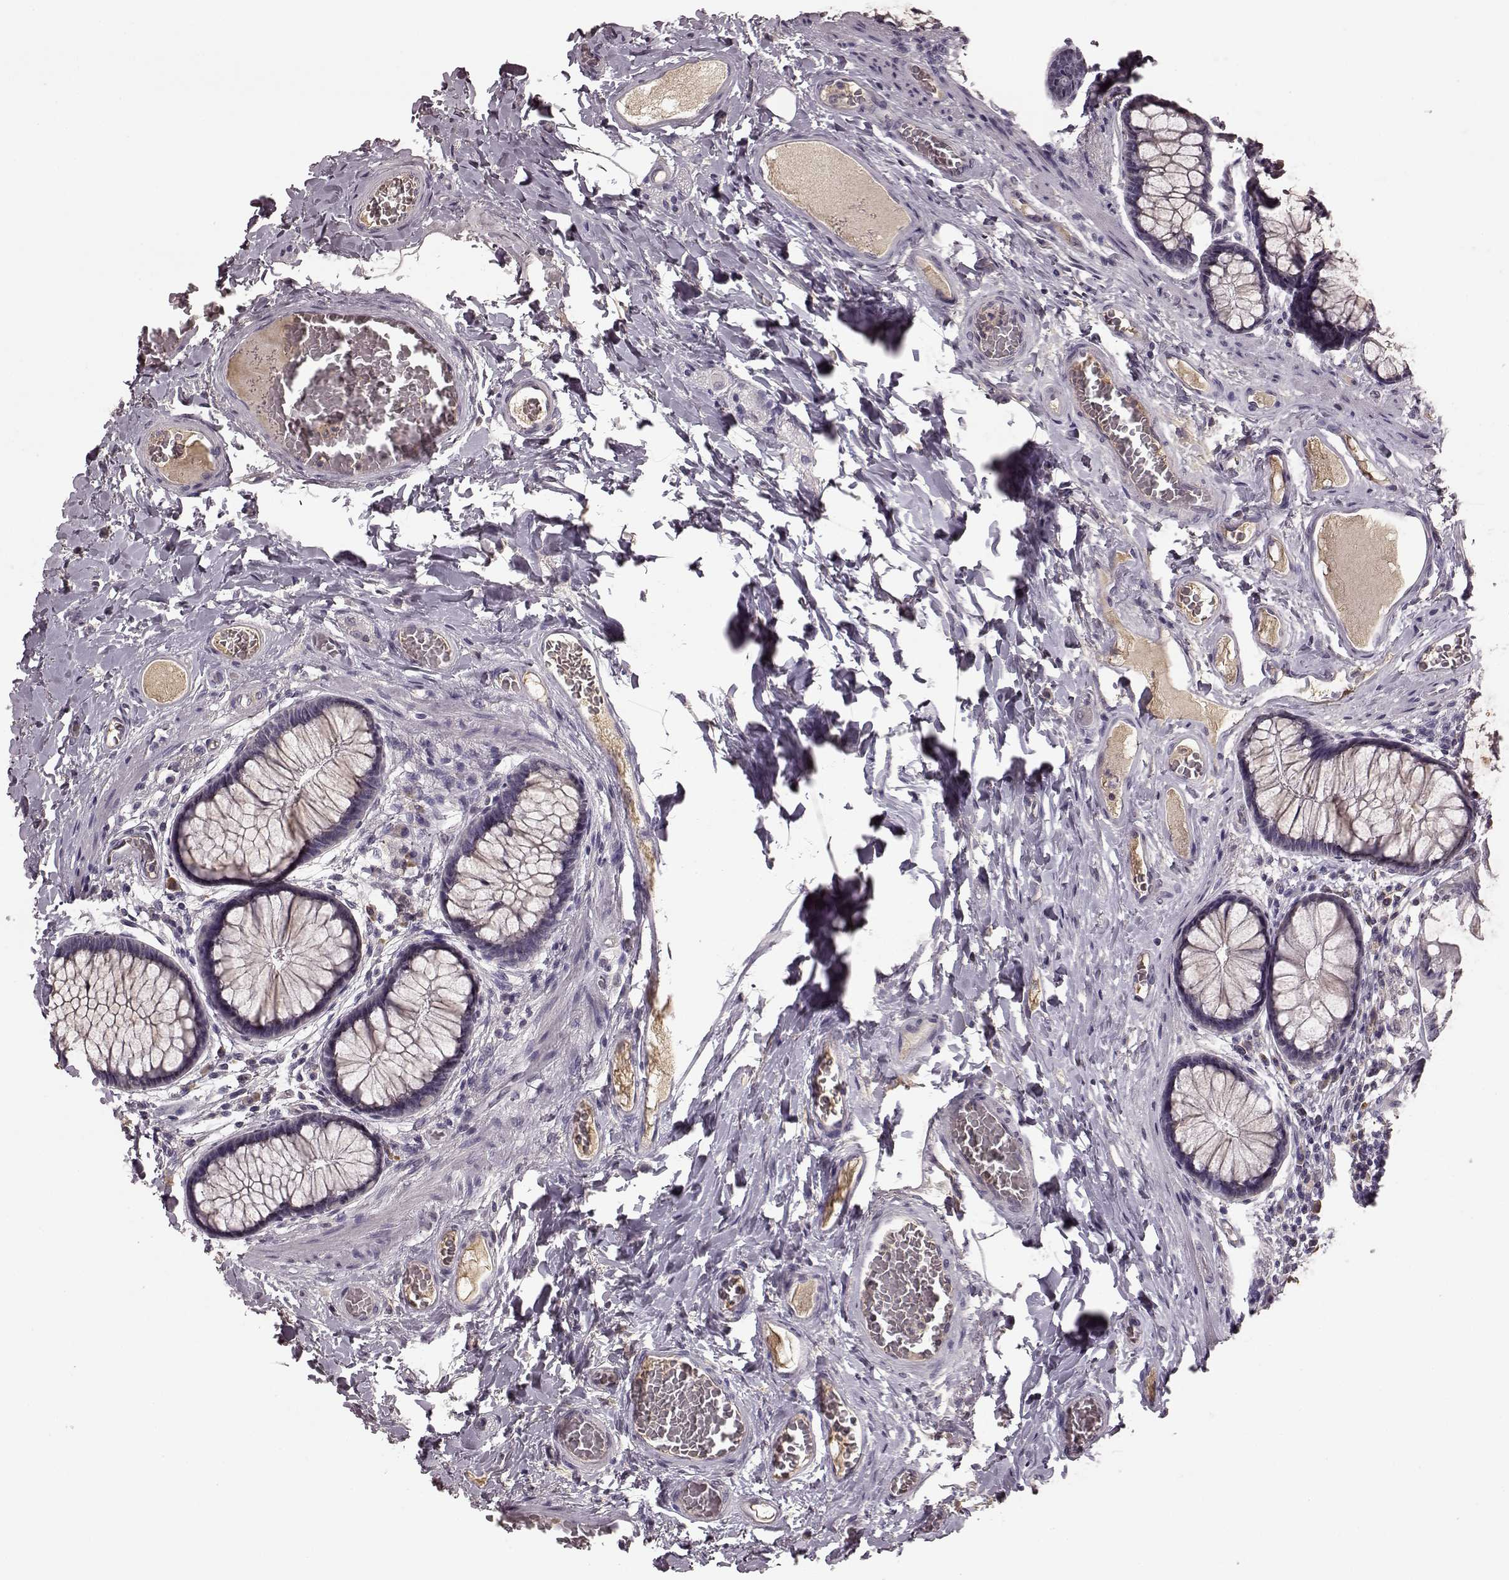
{"staining": {"intensity": "negative", "quantity": "none", "location": "none"}, "tissue": "colon", "cell_type": "Endothelial cells", "image_type": "normal", "snomed": [{"axis": "morphology", "description": "Normal tissue, NOS"}, {"axis": "topography", "description": "Colon"}], "caption": "This image is of benign colon stained with immunohistochemistry to label a protein in brown with the nuclei are counter-stained blue. There is no positivity in endothelial cells.", "gene": "NRL", "patient": {"sex": "female", "age": 65}}